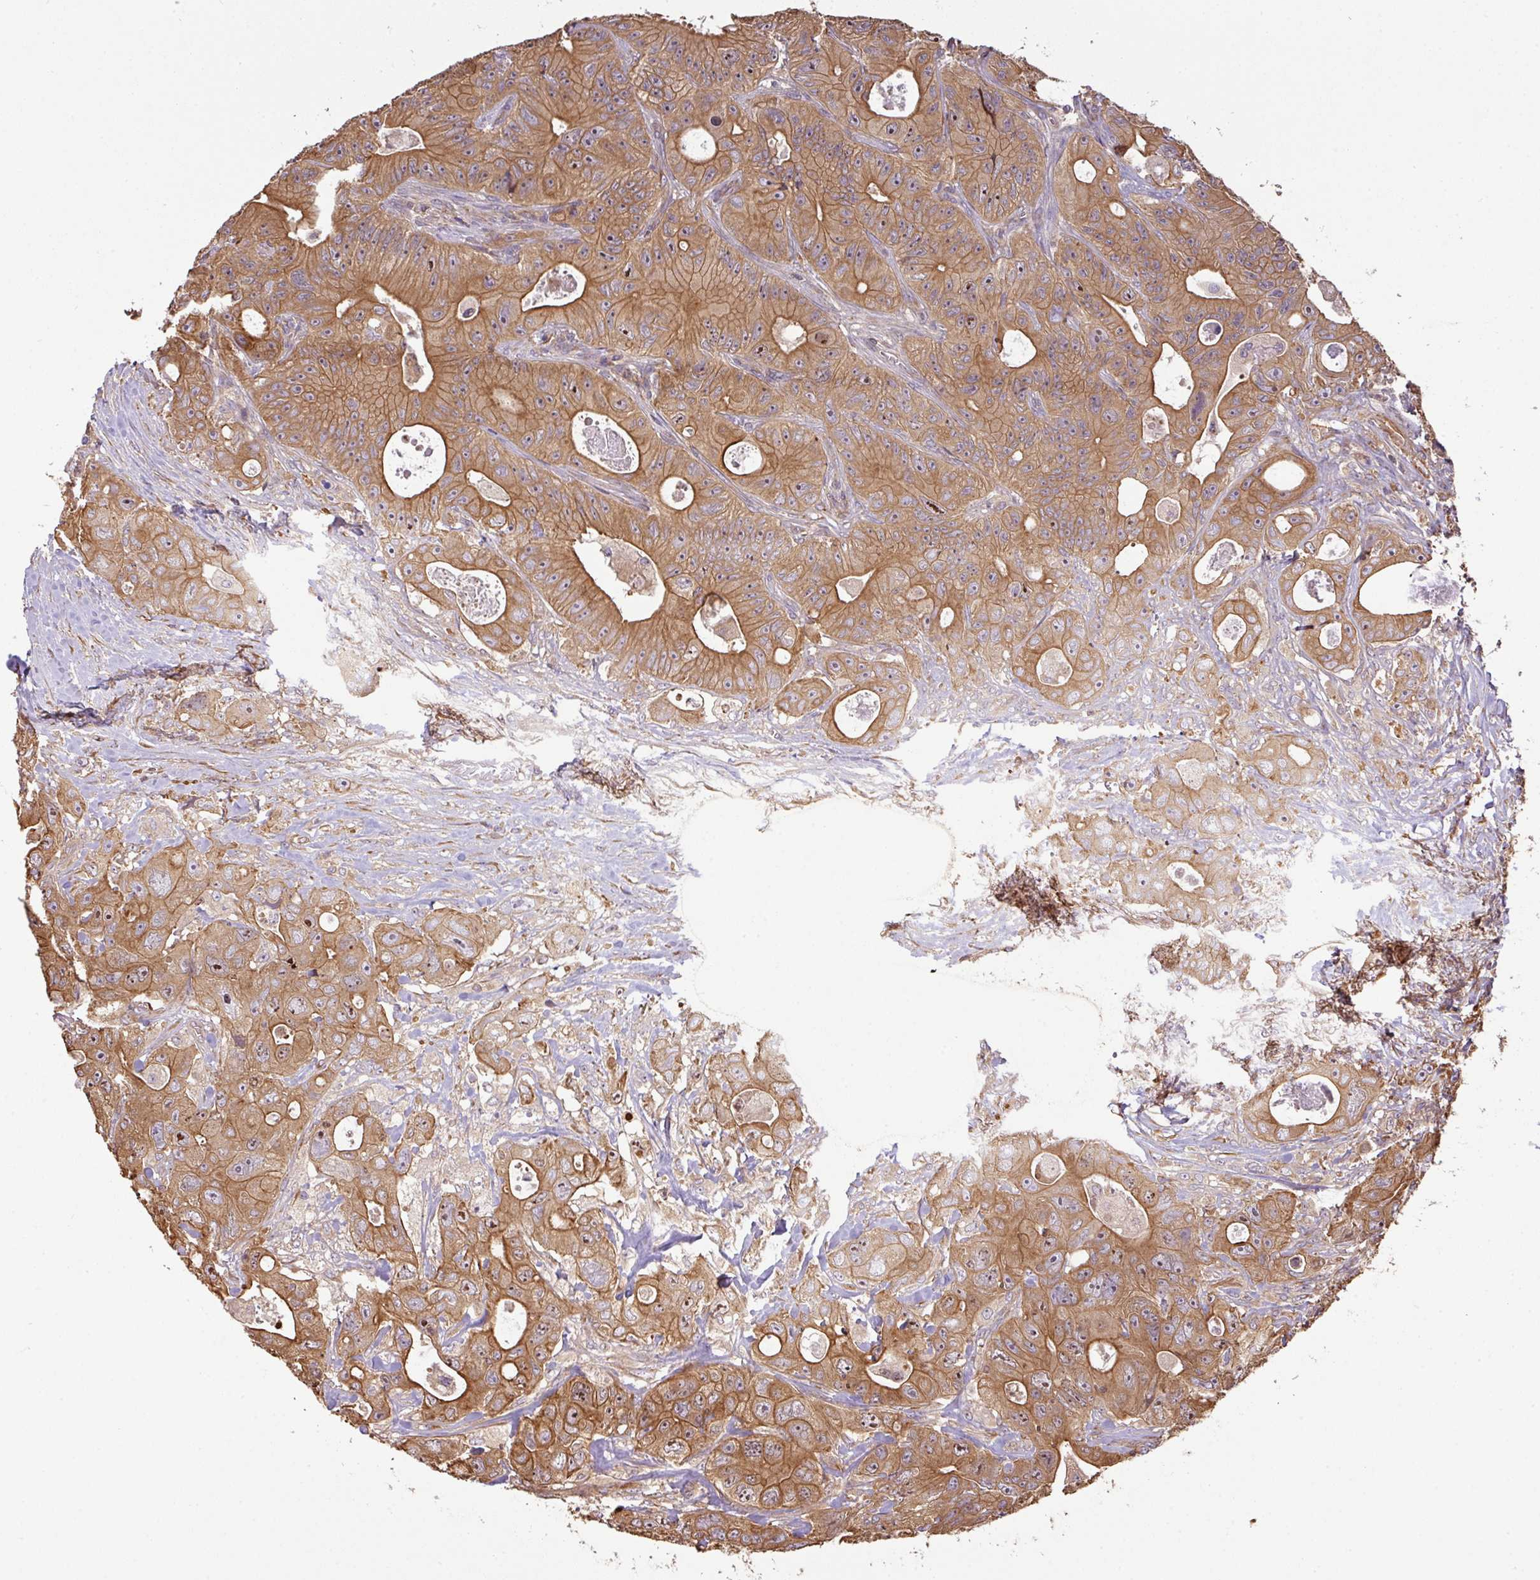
{"staining": {"intensity": "moderate", "quantity": ">75%", "location": "cytoplasmic/membranous,nuclear"}, "tissue": "colorectal cancer", "cell_type": "Tumor cells", "image_type": "cancer", "snomed": [{"axis": "morphology", "description": "Adenocarcinoma, NOS"}, {"axis": "topography", "description": "Colon"}], "caption": "Immunohistochemistry (IHC) histopathology image of adenocarcinoma (colorectal) stained for a protein (brown), which shows medium levels of moderate cytoplasmic/membranous and nuclear staining in approximately >75% of tumor cells.", "gene": "VENTX", "patient": {"sex": "female", "age": 46}}